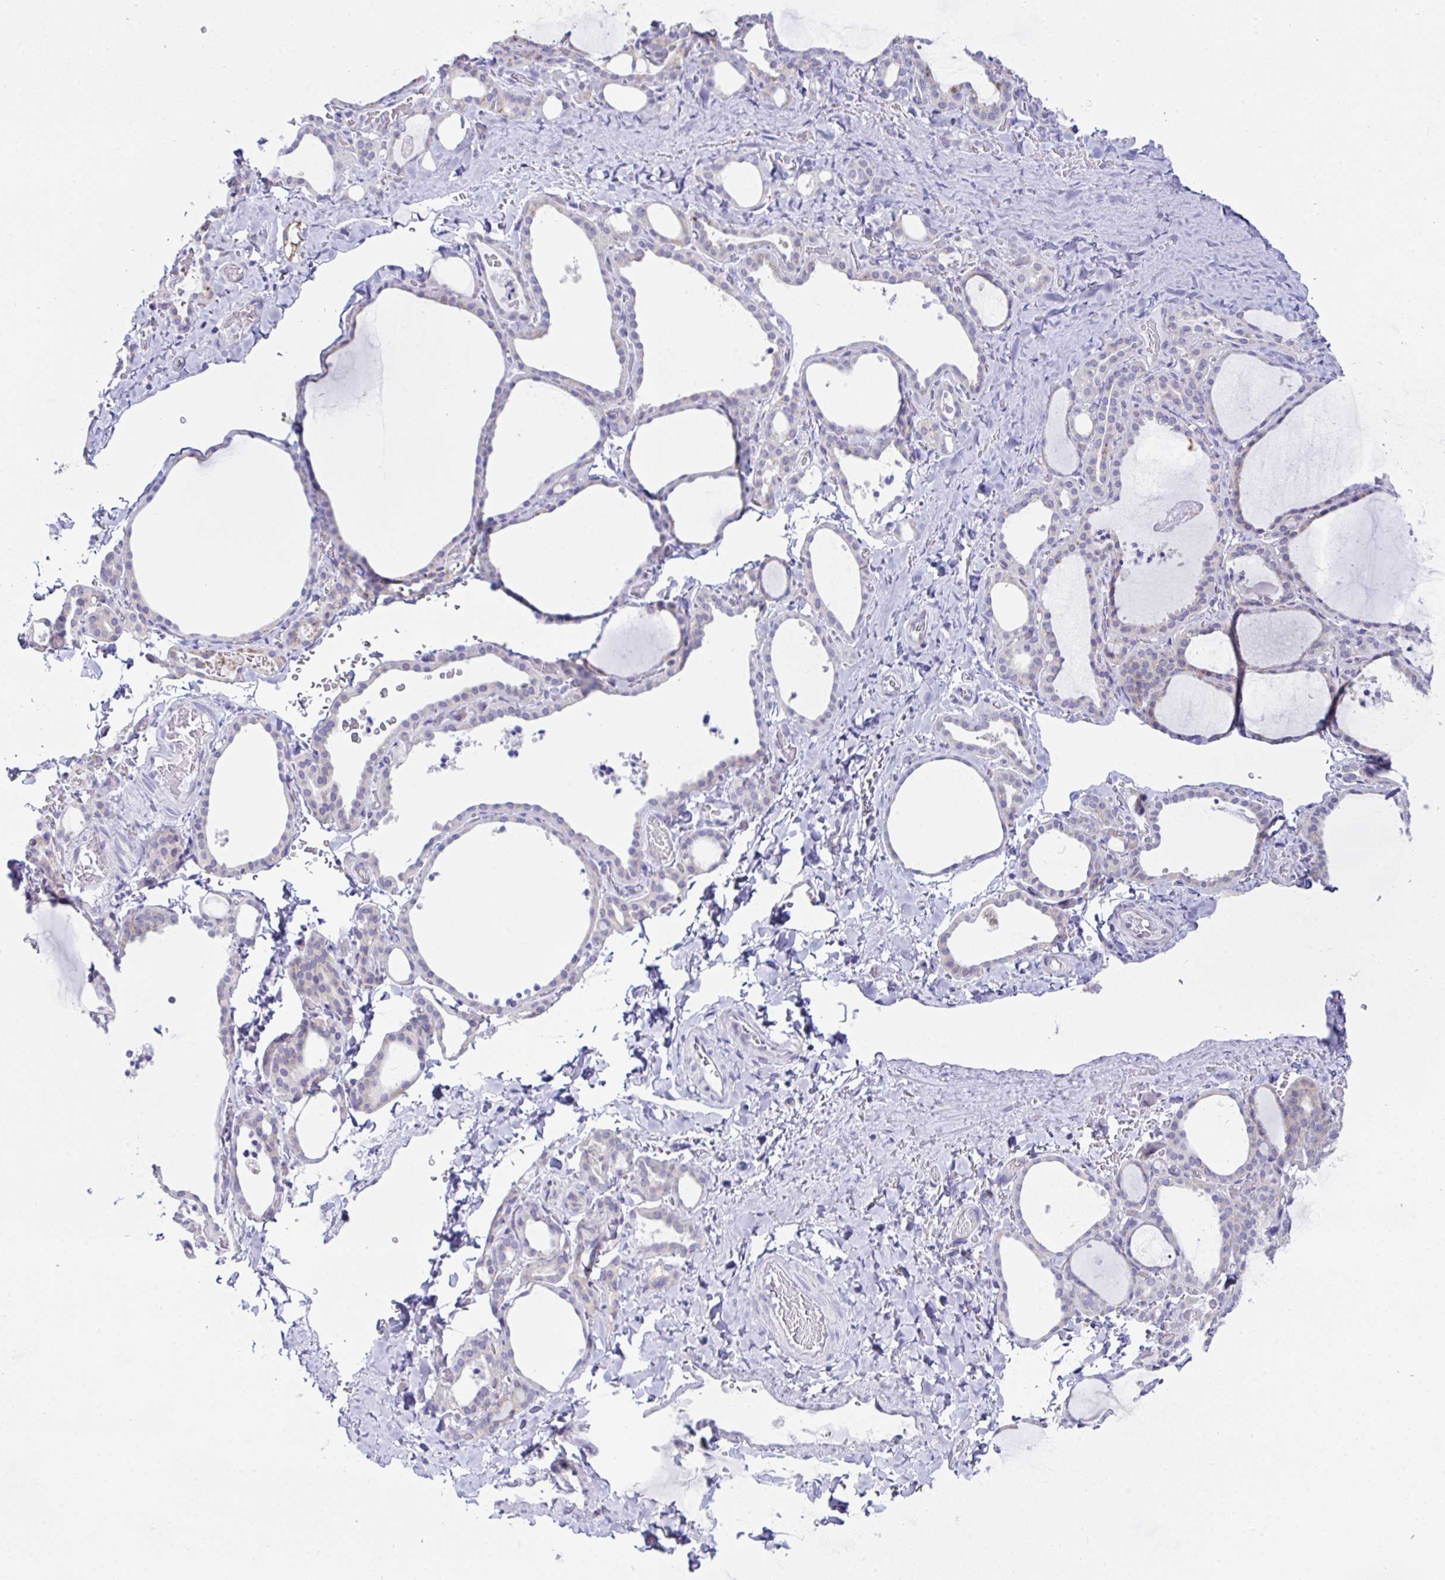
{"staining": {"intensity": "negative", "quantity": "none", "location": "none"}, "tissue": "thyroid gland", "cell_type": "Glandular cells", "image_type": "normal", "snomed": [{"axis": "morphology", "description": "Normal tissue, NOS"}, {"axis": "topography", "description": "Thyroid gland"}], "caption": "This micrograph is of benign thyroid gland stained with immunohistochemistry to label a protein in brown with the nuclei are counter-stained blue. There is no positivity in glandular cells.", "gene": "FAU", "patient": {"sex": "female", "age": 22}}